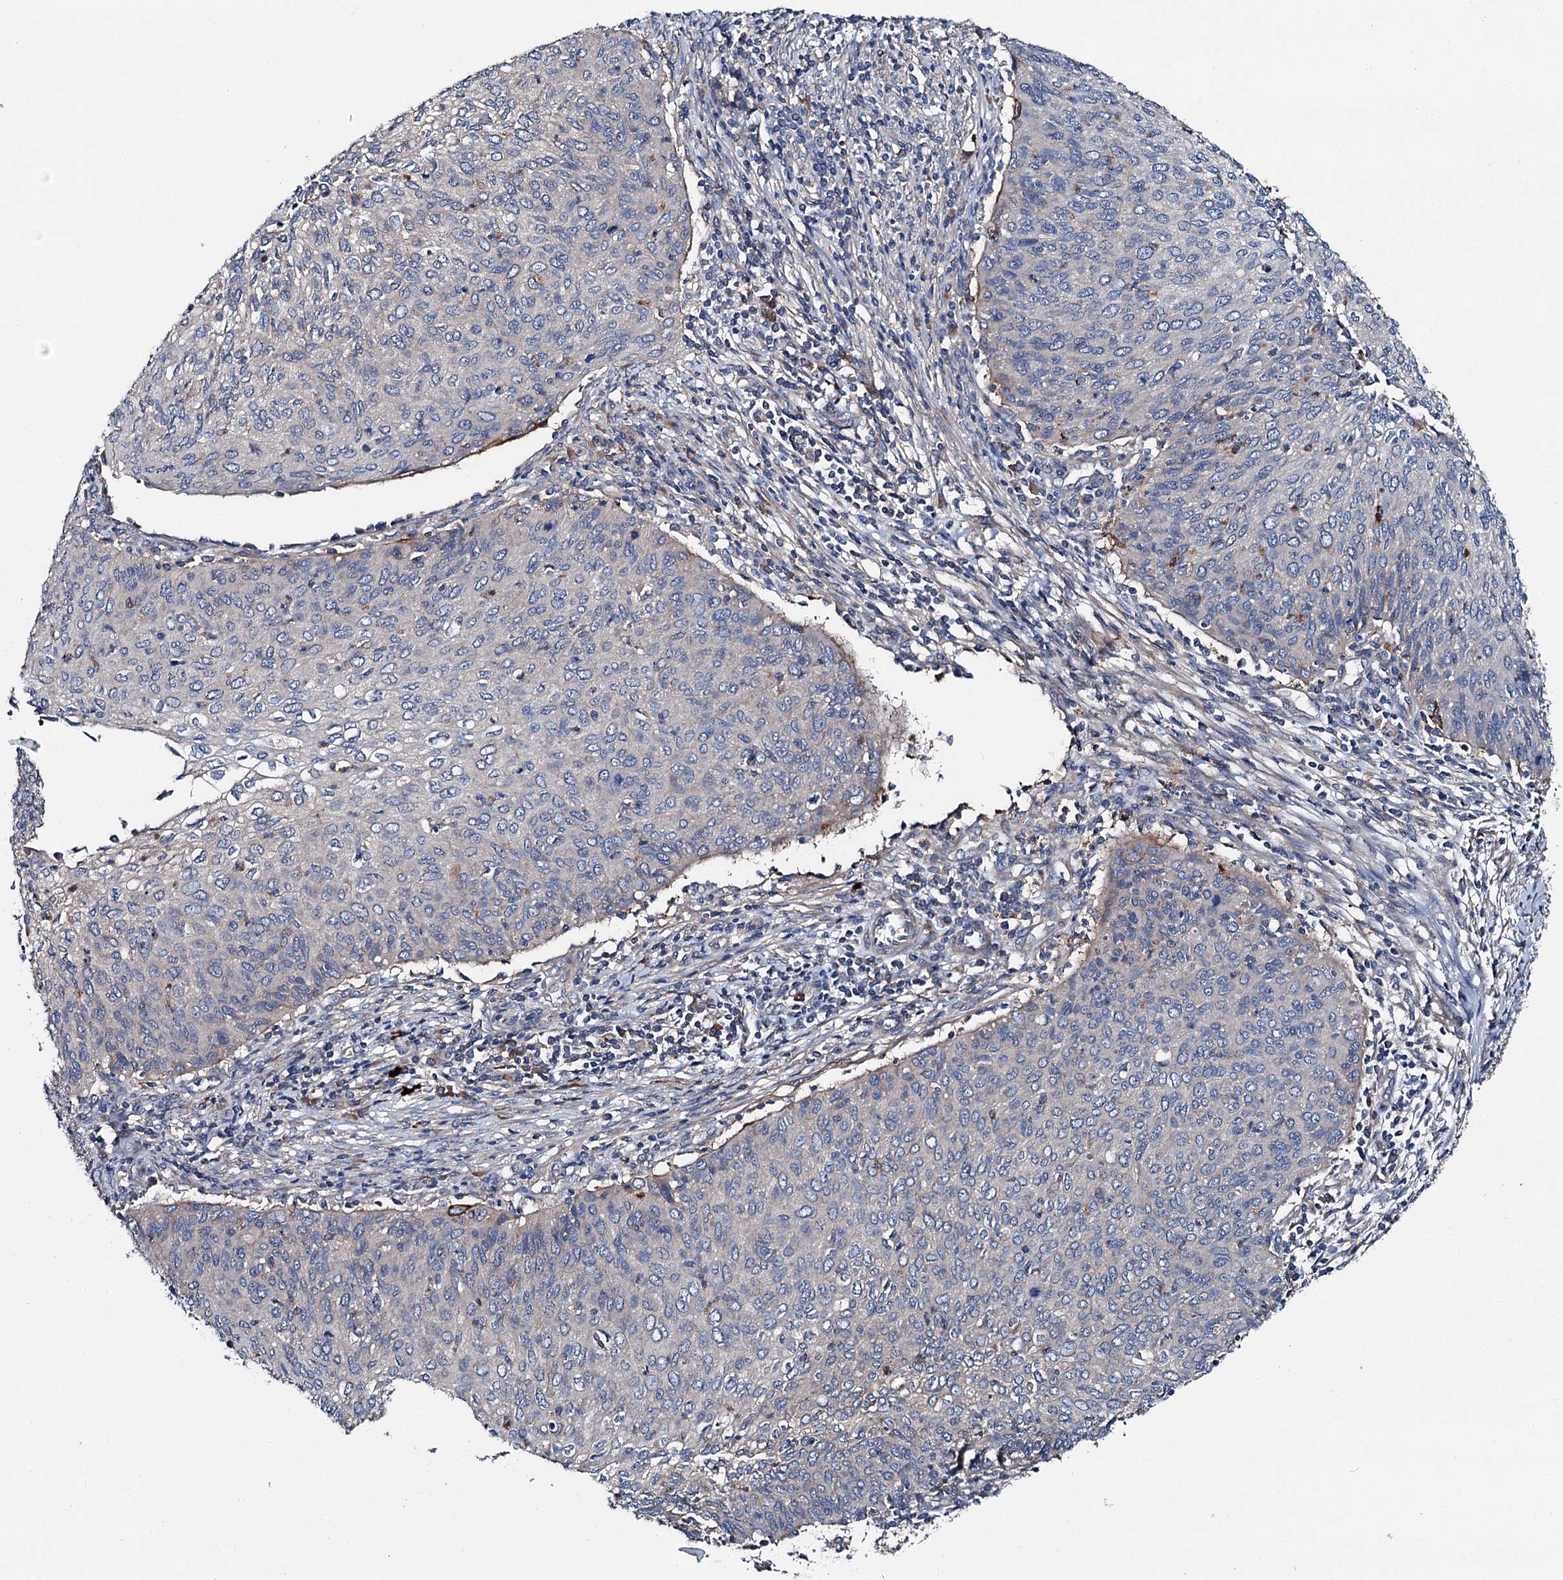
{"staining": {"intensity": "negative", "quantity": "none", "location": "none"}, "tissue": "cervical cancer", "cell_type": "Tumor cells", "image_type": "cancer", "snomed": [{"axis": "morphology", "description": "Squamous cell carcinoma, NOS"}, {"axis": "topography", "description": "Cervix"}], "caption": "Histopathology image shows no protein positivity in tumor cells of cervical squamous cell carcinoma tissue.", "gene": "SLC22A25", "patient": {"sex": "female", "age": 38}}